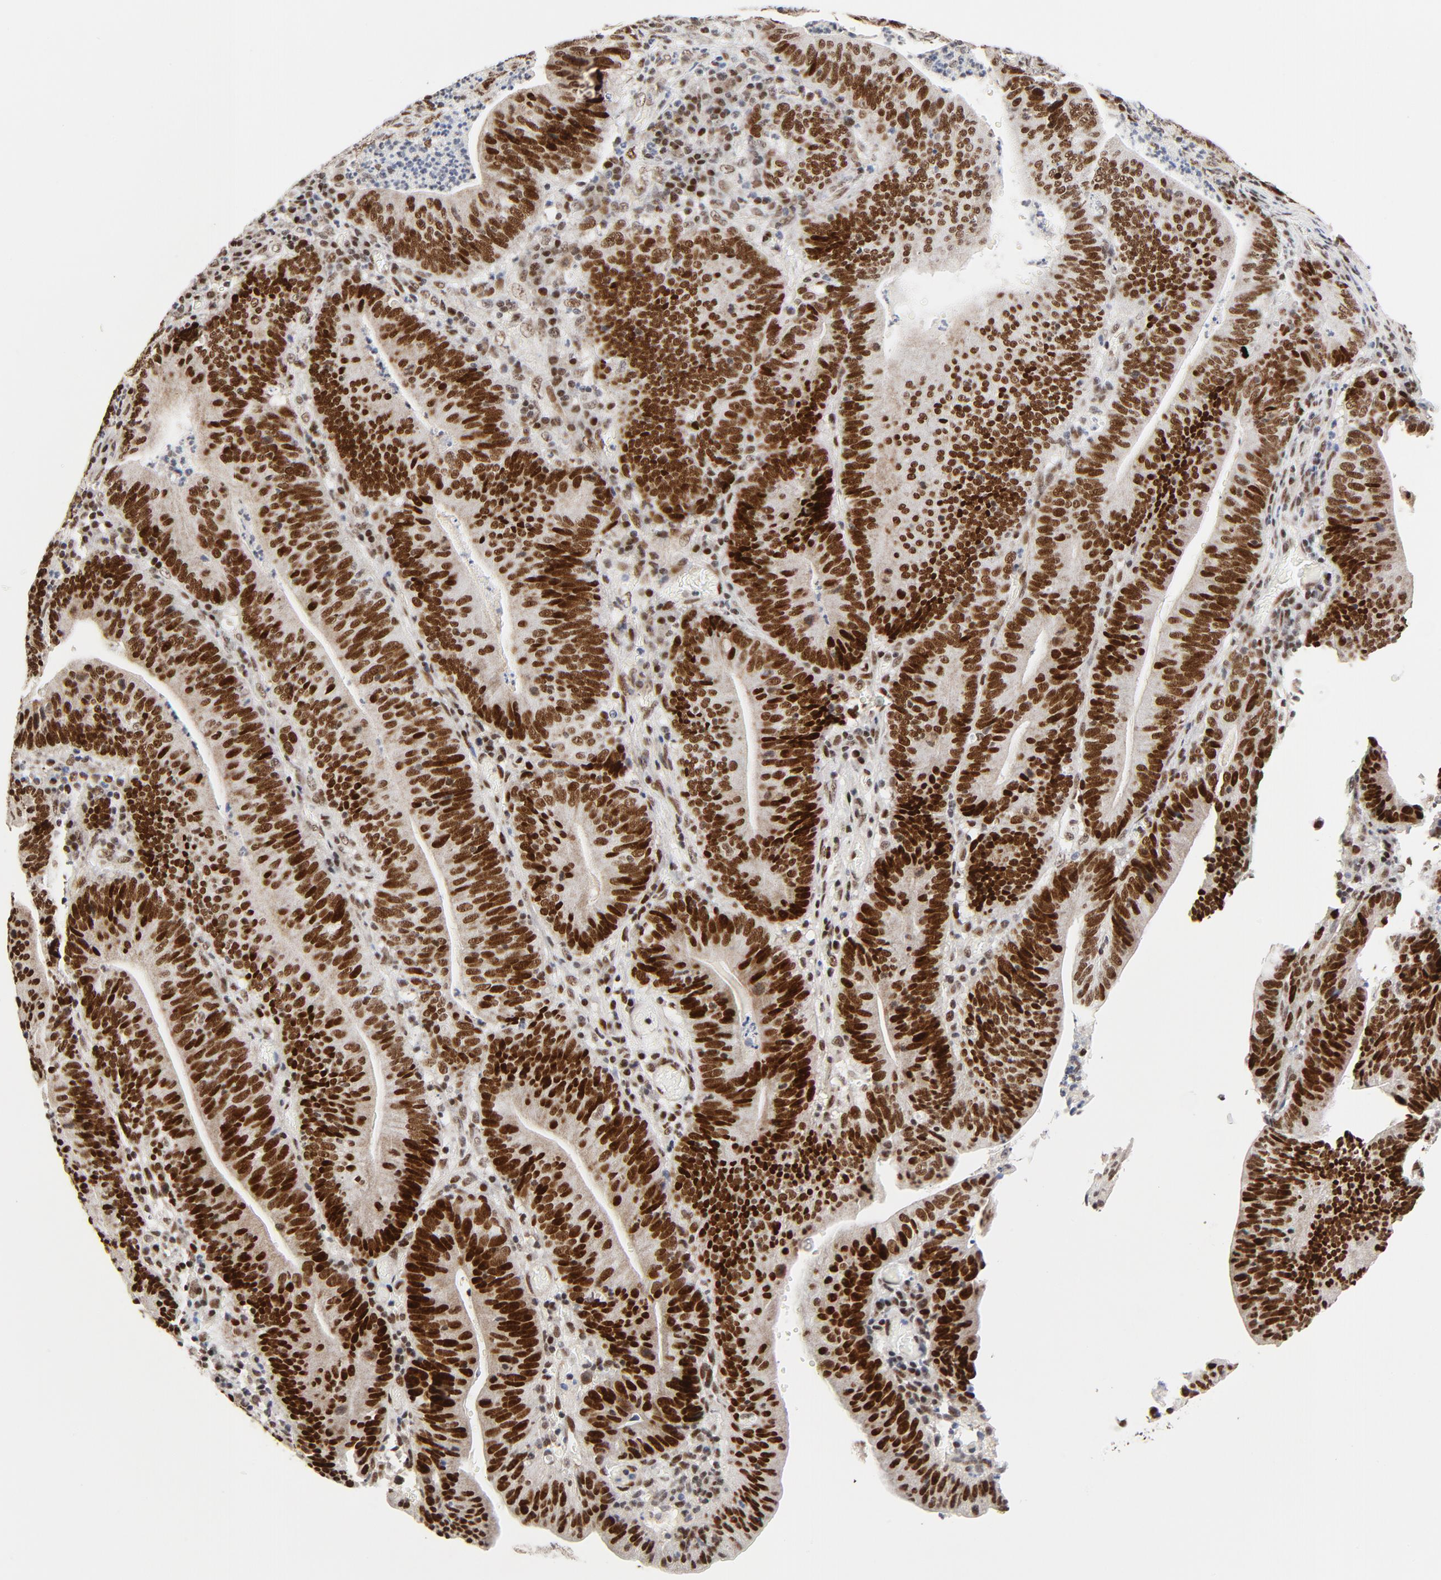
{"staining": {"intensity": "strong", "quantity": ">75%", "location": "nuclear"}, "tissue": "stomach cancer", "cell_type": "Tumor cells", "image_type": "cancer", "snomed": [{"axis": "morphology", "description": "Adenocarcinoma, NOS"}, {"axis": "topography", "description": "Stomach, lower"}], "caption": "This is a photomicrograph of immunohistochemistry staining of adenocarcinoma (stomach), which shows strong positivity in the nuclear of tumor cells.", "gene": "GTF2I", "patient": {"sex": "female", "age": 86}}